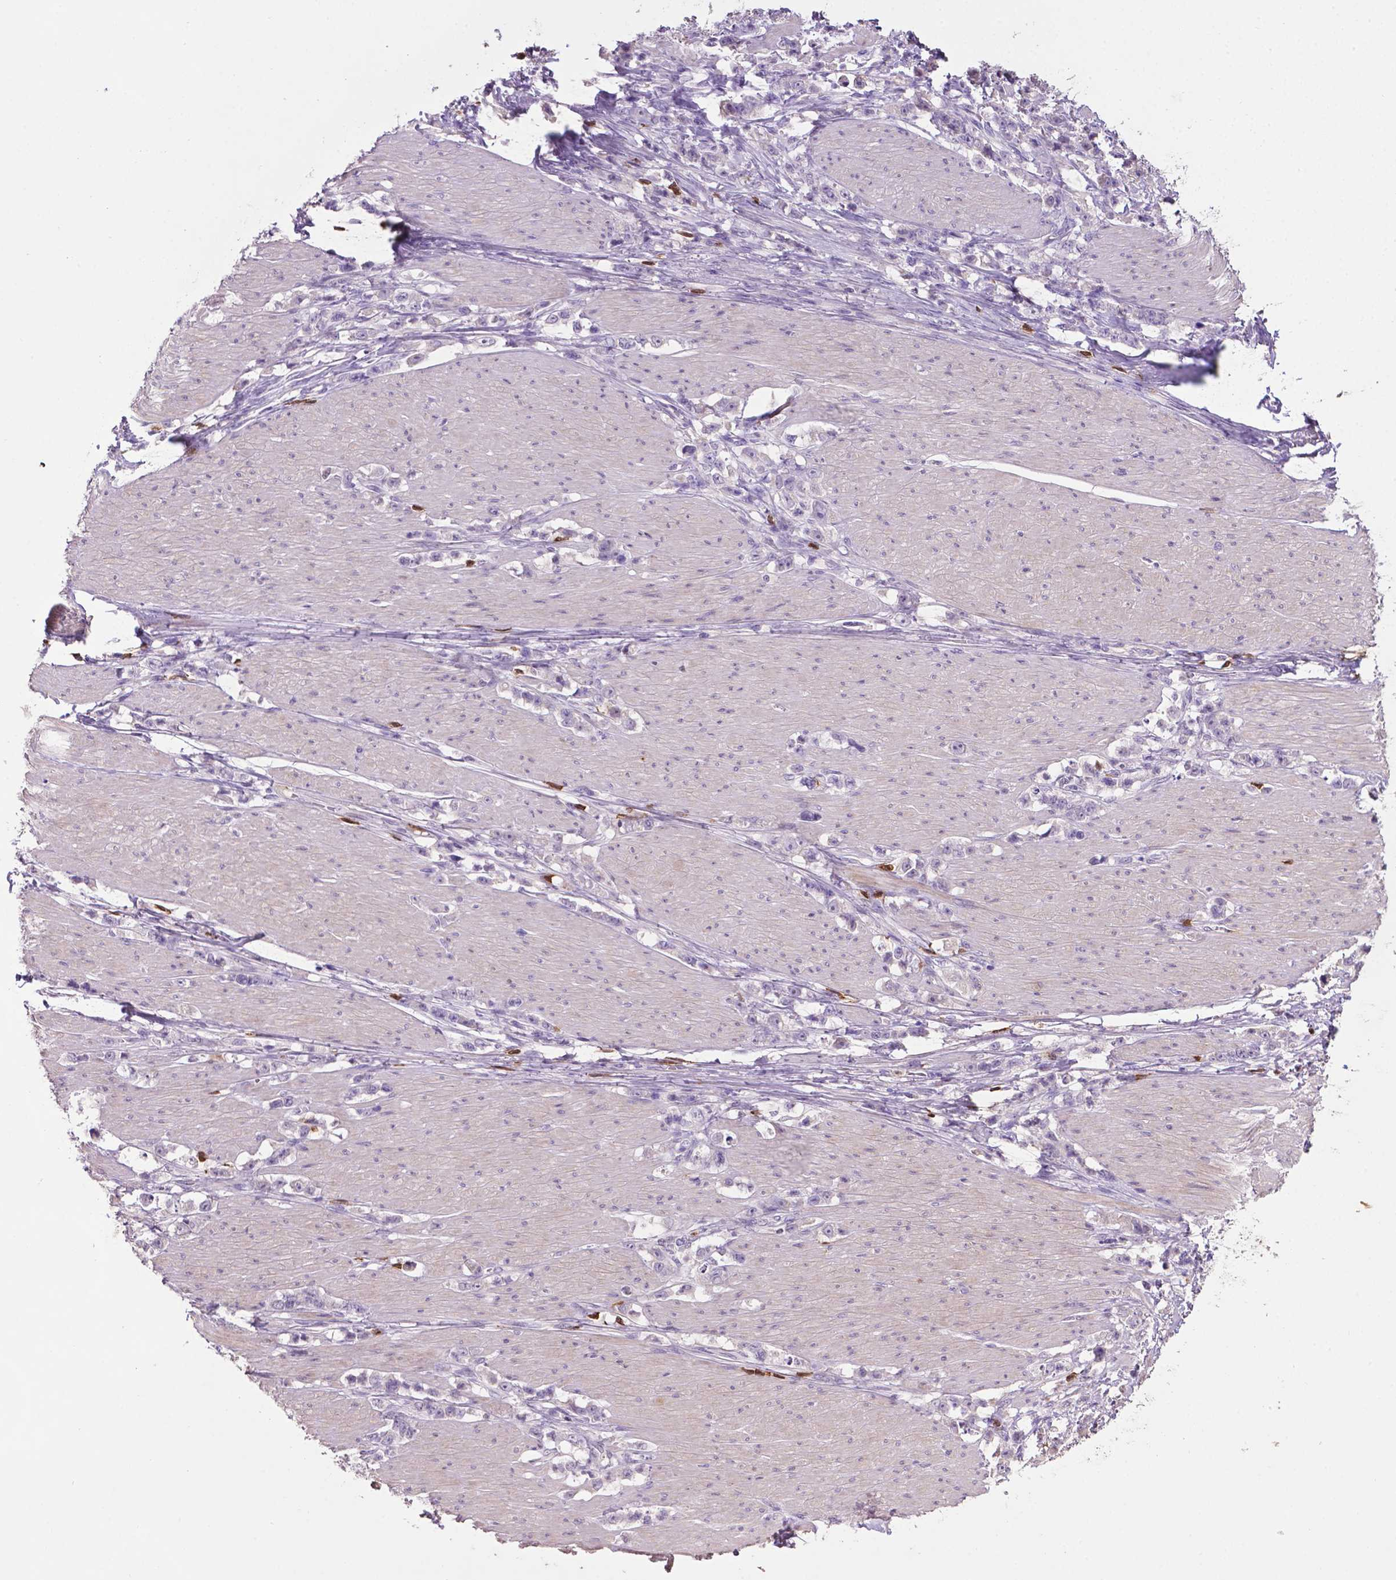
{"staining": {"intensity": "negative", "quantity": "none", "location": "none"}, "tissue": "stomach cancer", "cell_type": "Tumor cells", "image_type": "cancer", "snomed": [{"axis": "morphology", "description": "Adenocarcinoma, NOS"}, {"axis": "topography", "description": "Stomach, lower"}], "caption": "Immunohistochemistry of stomach cancer (adenocarcinoma) reveals no staining in tumor cells.", "gene": "TBC1D10C", "patient": {"sex": "male", "age": 88}}